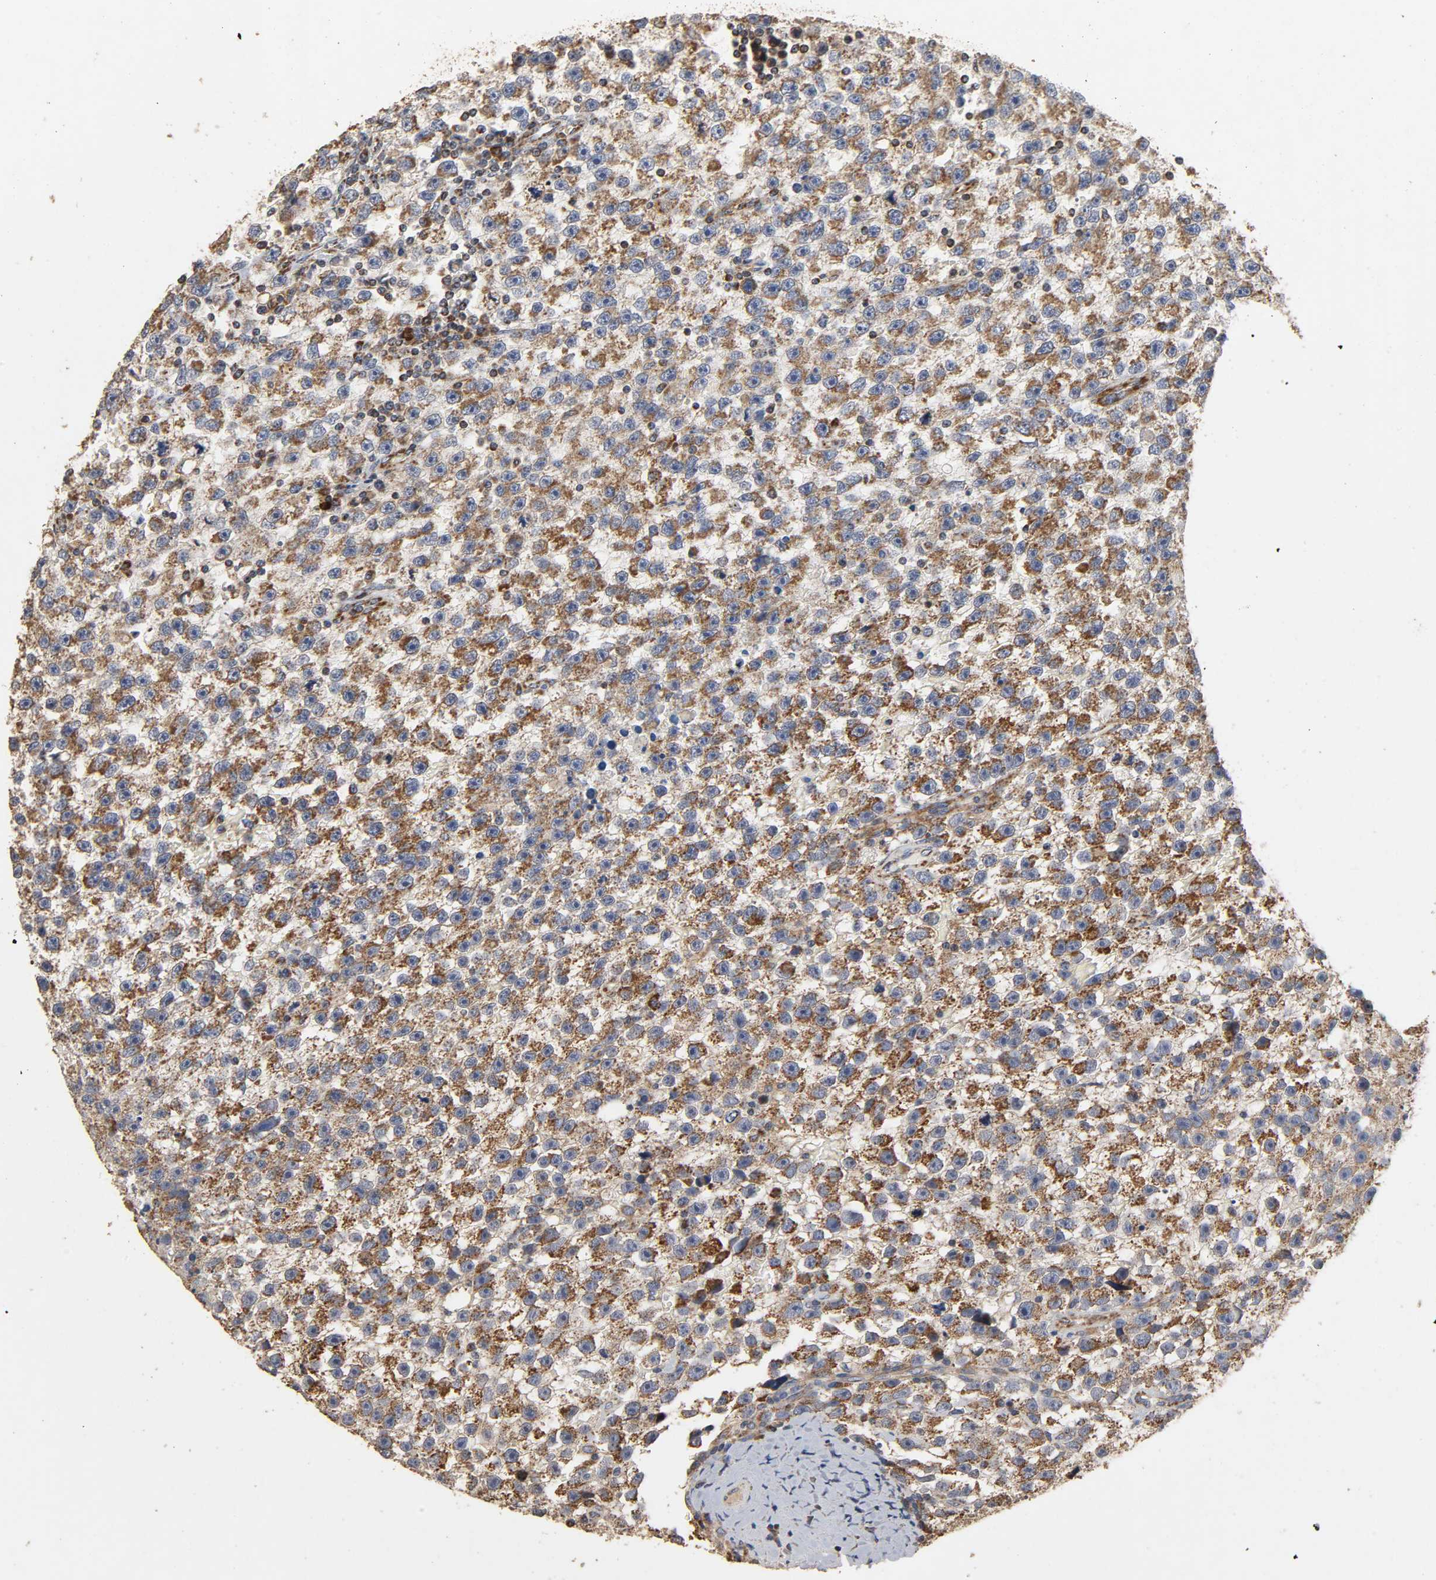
{"staining": {"intensity": "moderate", "quantity": ">75%", "location": "cytoplasmic/membranous"}, "tissue": "testis cancer", "cell_type": "Tumor cells", "image_type": "cancer", "snomed": [{"axis": "morphology", "description": "Seminoma, NOS"}, {"axis": "topography", "description": "Testis"}], "caption": "This micrograph shows immunohistochemistry staining of human testis cancer, with medium moderate cytoplasmic/membranous expression in about >75% of tumor cells.", "gene": "NDUFS3", "patient": {"sex": "male", "age": 33}}